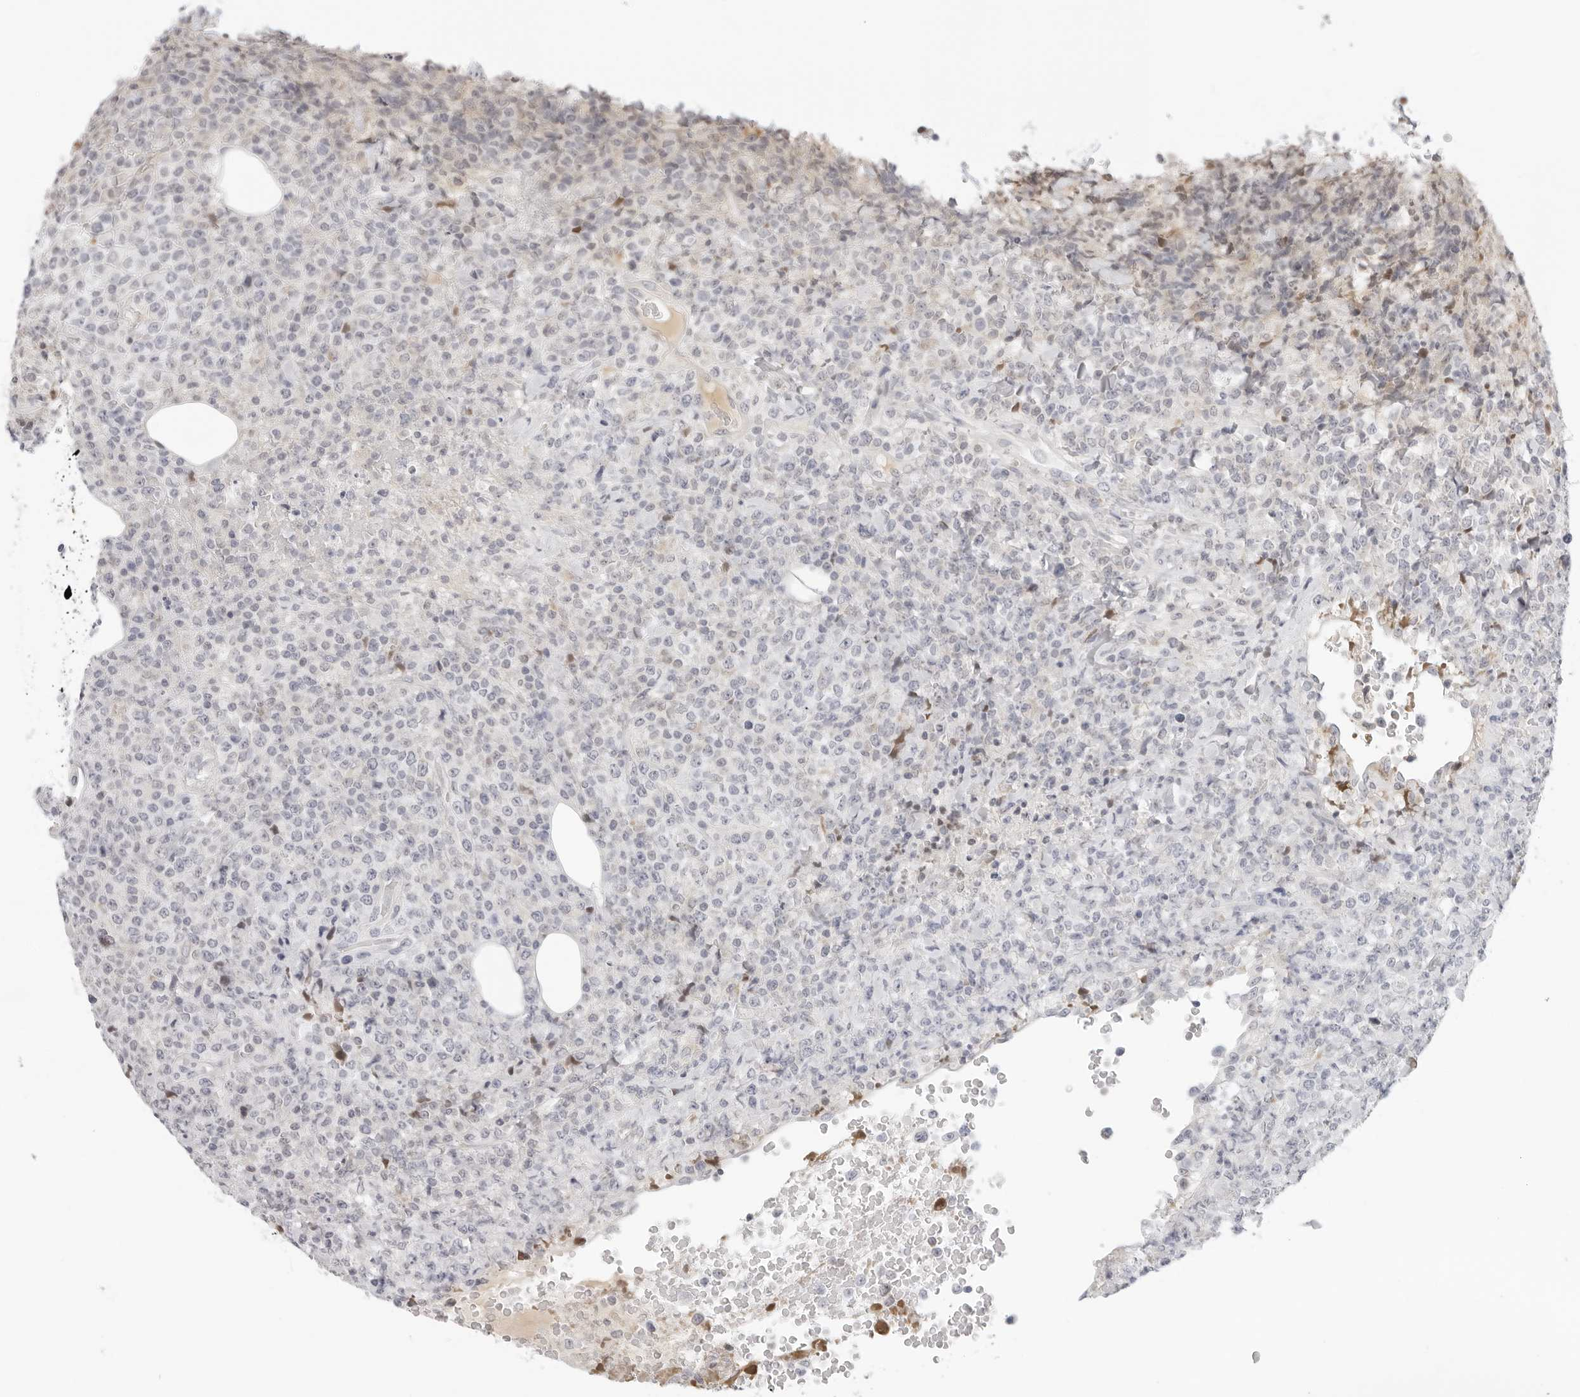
{"staining": {"intensity": "negative", "quantity": "none", "location": "none"}, "tissue": "lymphoma", "cell_type": "Tumor cells", "image_type": "cancer", "snomed": [{"axis": "morphology", "description": "Malignant lymphoma, non-Hodgkin's type, High grade"}, {"axis": "topography", "description": "Lymph node"}], "caption": "Protein analysis of high-grade malignant lymphoma, non-Hodgkin's type exhibits no significant expression in tumor cells. (DAB immunohistochemistry, high magnification).", "gene": "EDN2", "patient": {"sex": "male", "age": 13}}